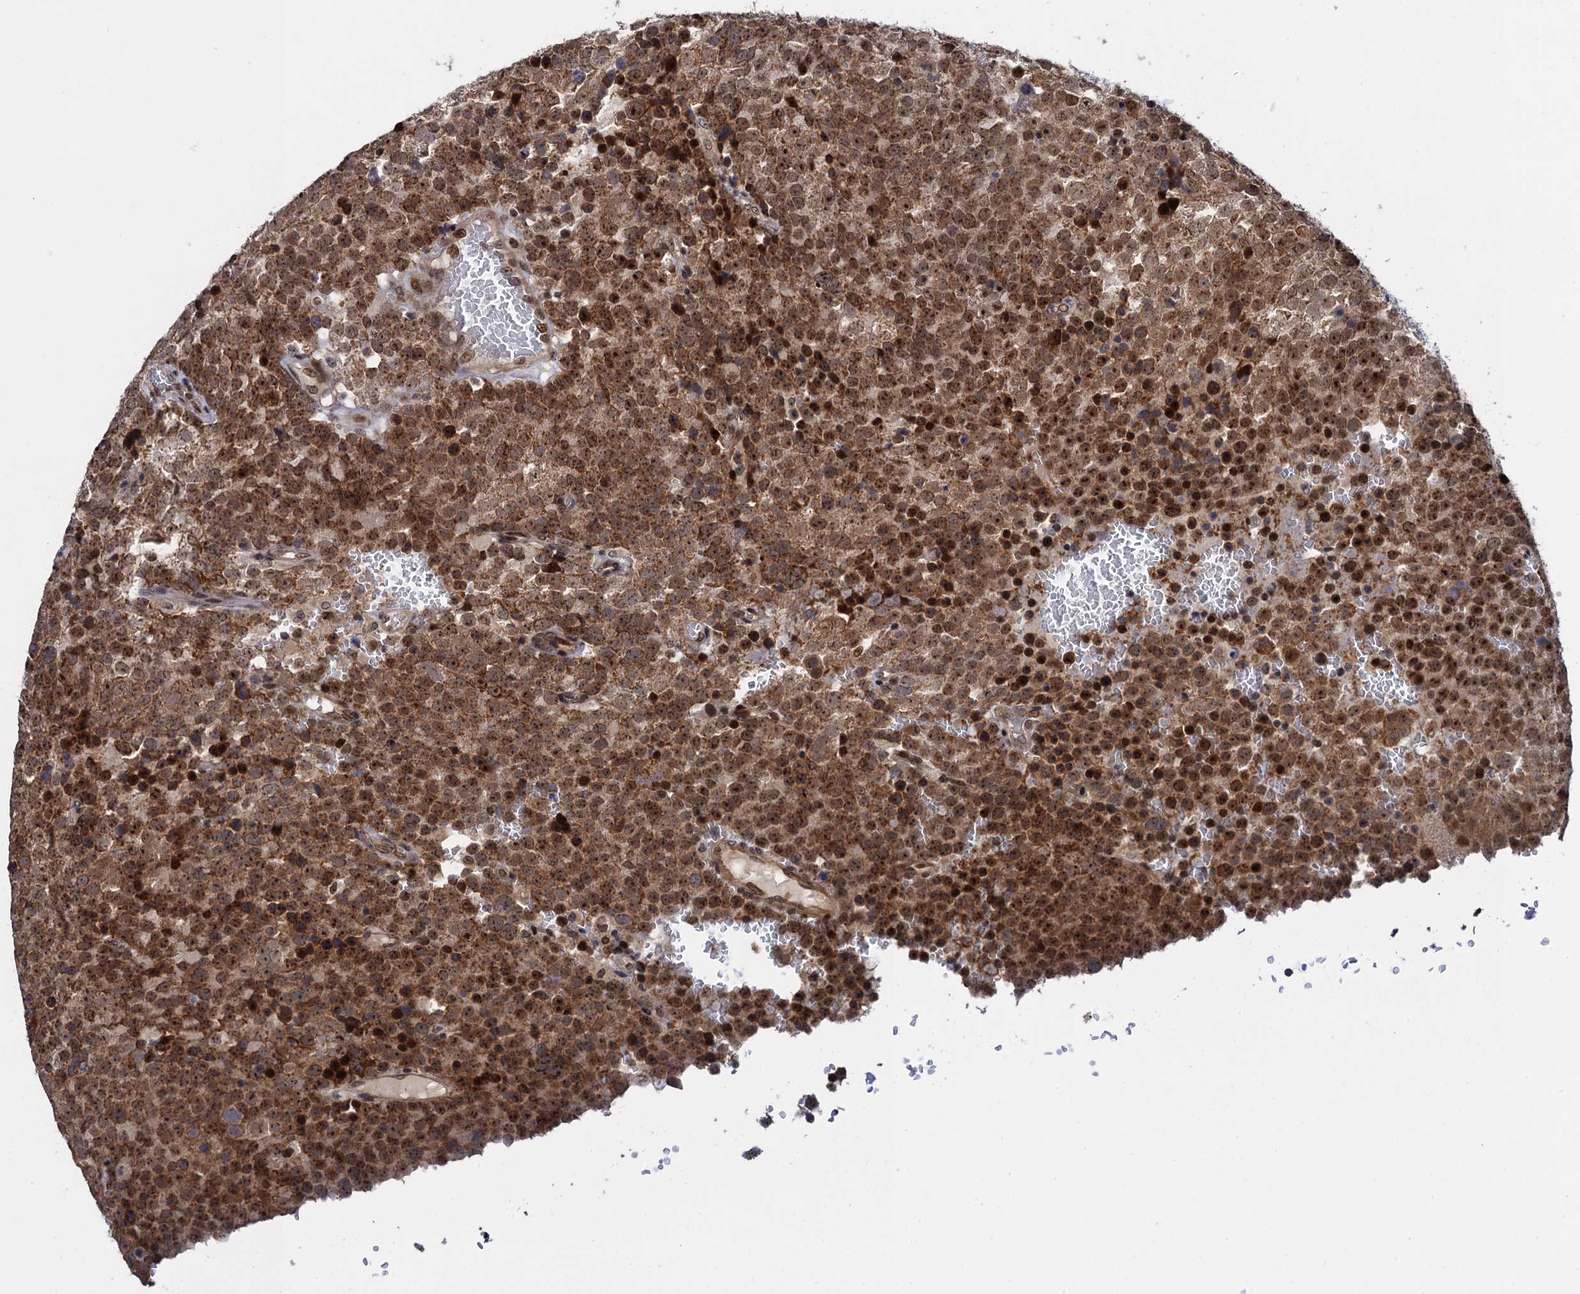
{"staining": {"intensity": "moderate", "quantity": ">75%", "location": "cytoplasmic/membranous,nuclear"}, "tissue": "testis cancer", "cell_type": "Tumor cells", "image_type": "cancer", "snomed": [{"axis": "morphology", "description": "Seminoma, NOS"}, {"axis": "topography", "description": "Testis"}], "caption": "Testis seminoma was stained to show a protein in brown. There is medium levels of moderate cytoplasmic/membranous and nuclear staining in about >75% of tumor cells. Nuclei are stained in blue.", "gene": "ZAR1L", "patient": {"sex": "male", "age": 71}}